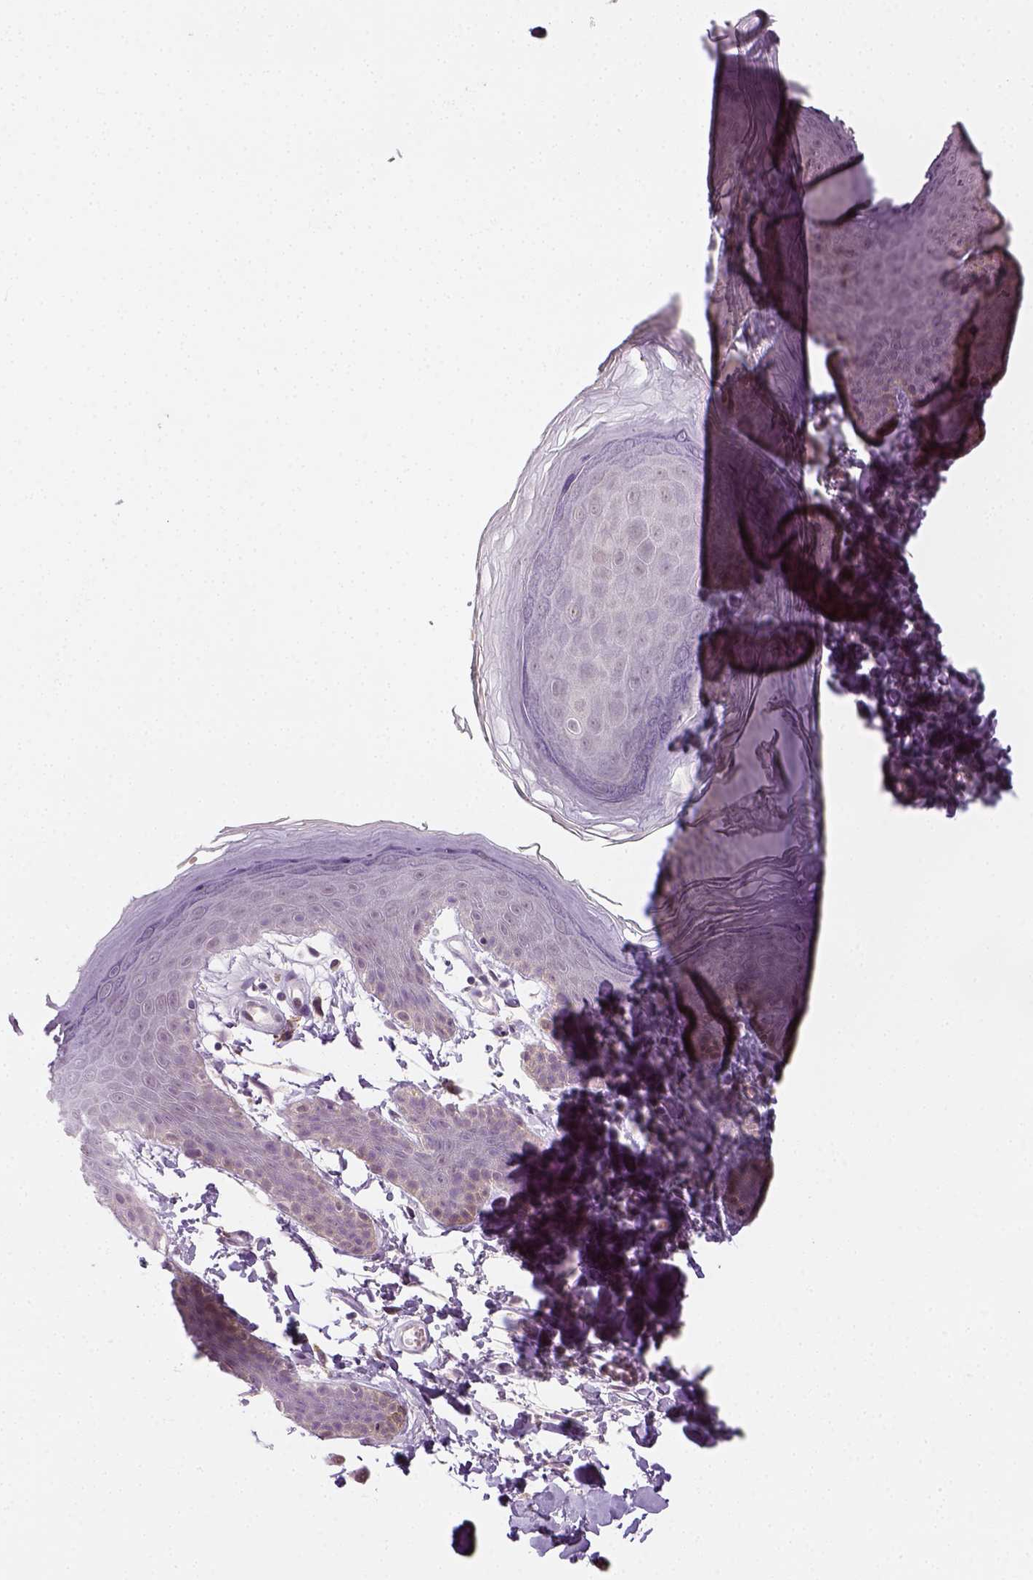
{"staining": {"intensity": "negative", "quantity": "none", "location": "none"}, "tissue": "skin", "cell_type": "Epidermal cells", "image_type": "normal", "snomed": [{"axis": "morphology", "description": "Normal tissue, NOS"}, {"axis": "topography", "description": "Anal"}], "caption": "Immunohistochemical staining of normal skin shows no significant positivity in epidermal cells. (Brightfield microscopy of DAB (3,3'-diaminobenzidine) IHC at high magnification).", "gene": "MAGEB3", "patient": {"sex": "male", "age": 53}}